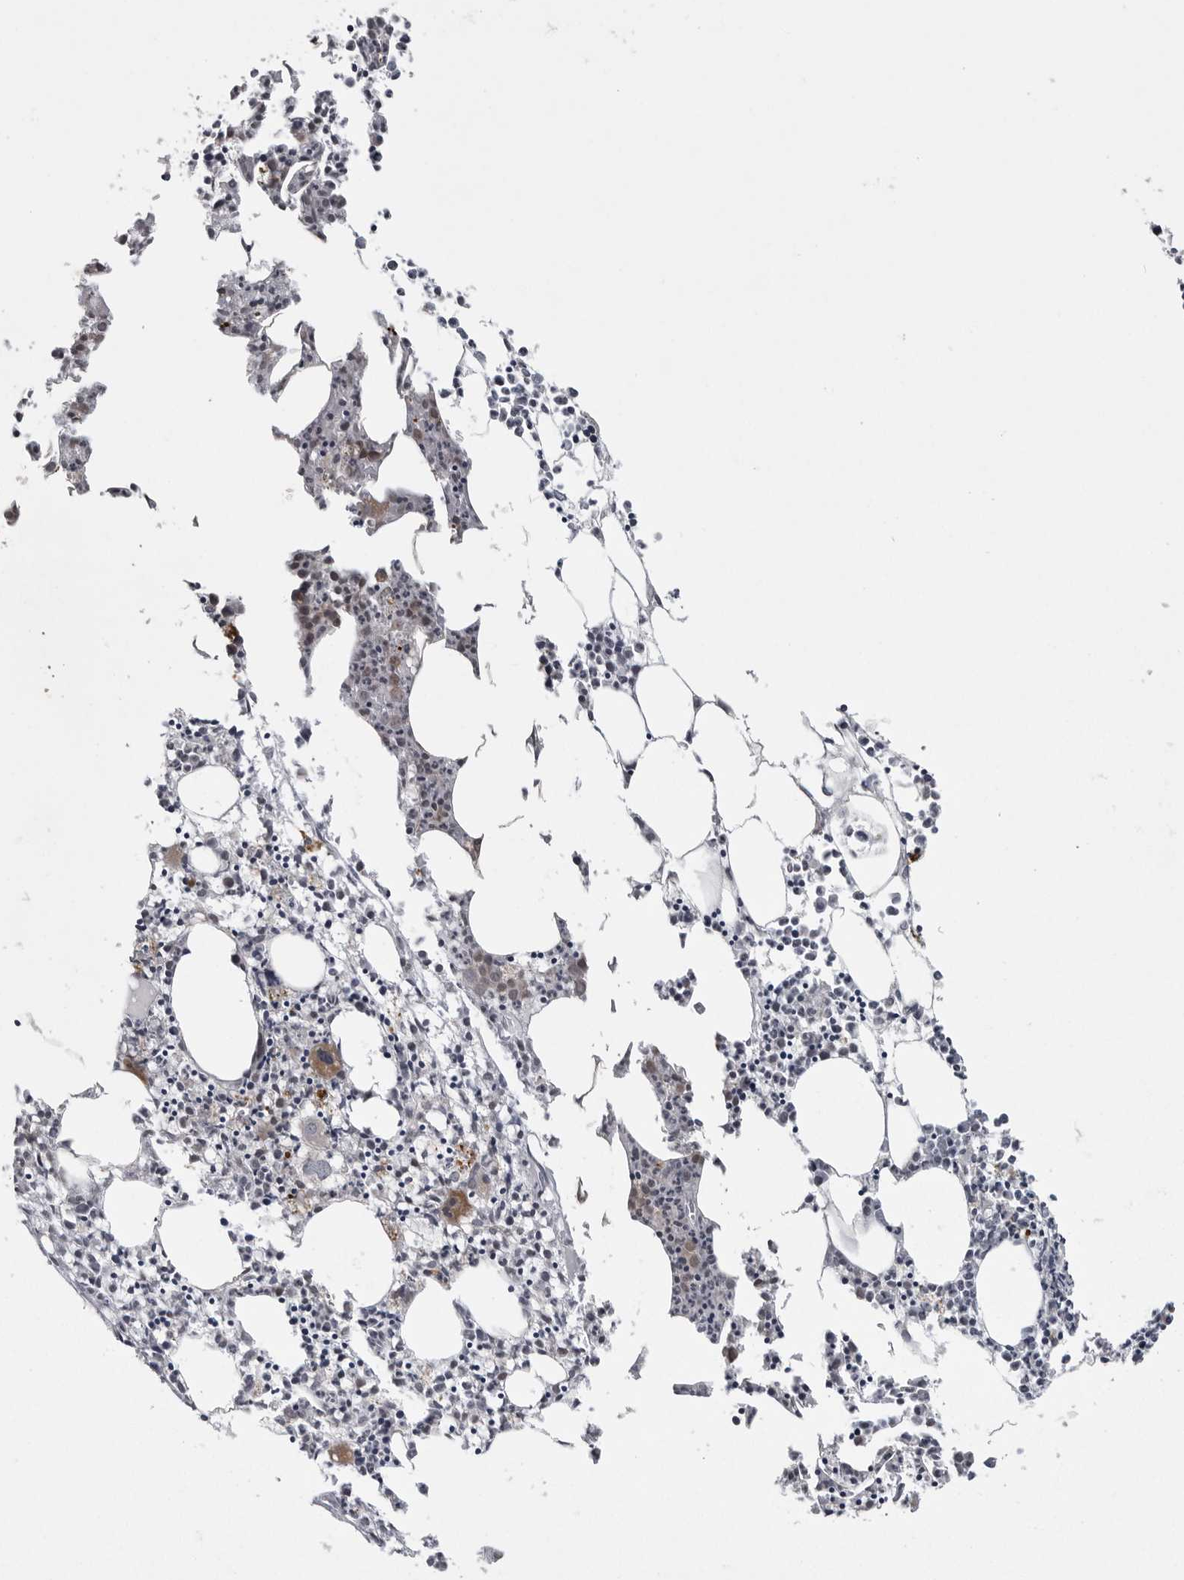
{"staining": {"intensity": "moderate", "quantity": "<25%", "location": "cytoplasmic/membranous"}, "tissue": "bone marrow", "cell_type": "Hematopoietic cells", "image_type": "normal", "snomed": [{"axis": "morphology", "description": "Normal tissue, NOS"}, {"axis": "morphology", "description": "Inflammation, NOS"}, {"axis": "topography", "description": "Bone marrow"}], "caption": "Protein expression analysis of benign human bone marrow reveals moderate cytoplasmic/membranous staining in about <25% of hematopoietic cells.", "gene": "PPP1R9A", "patient": {"sex": "female", "age": 62}}